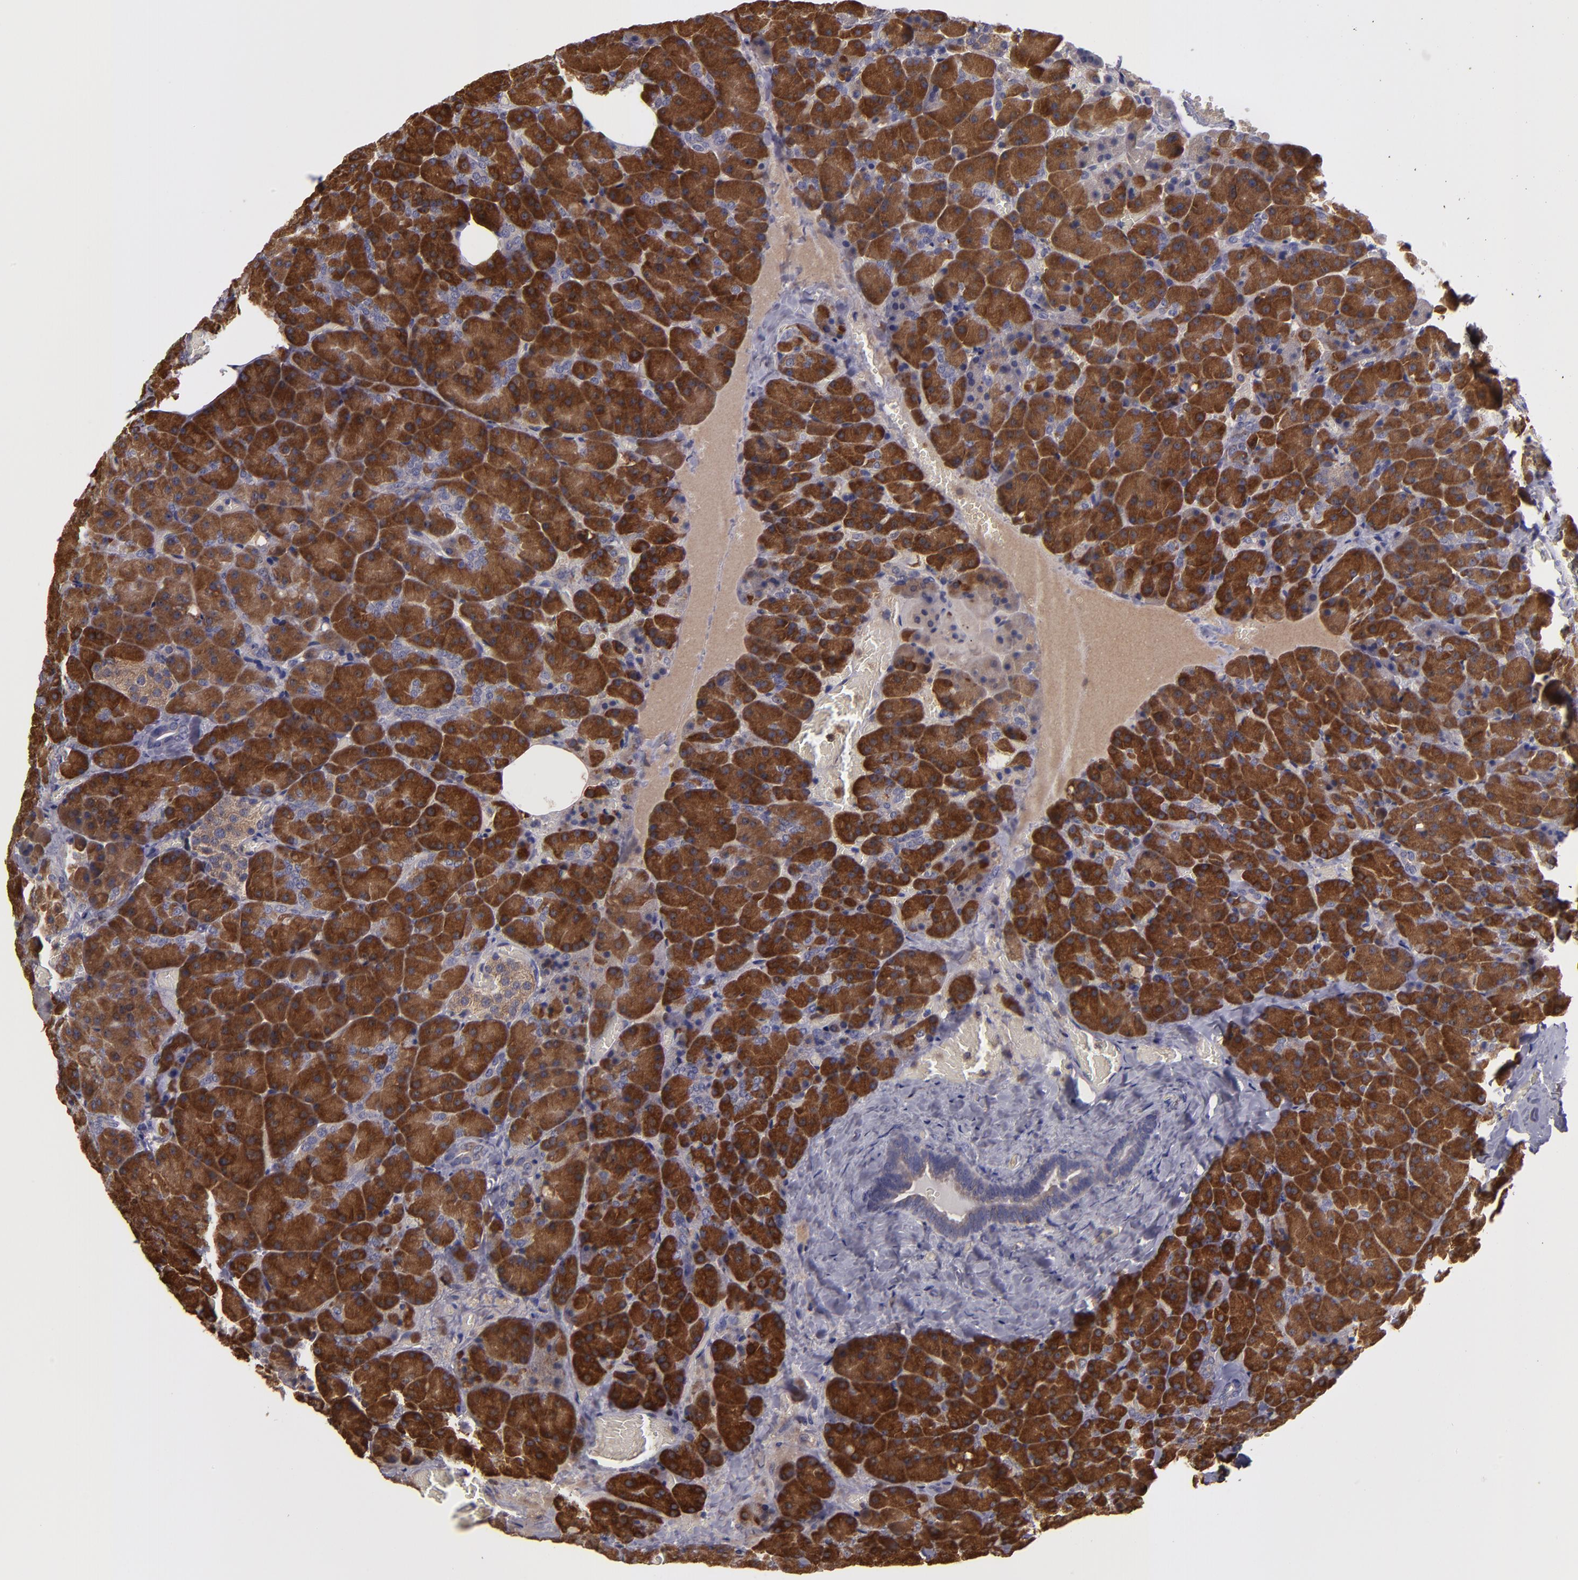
{"staining": {"intensity": "strong", "quantity": ">75%", "location": "cytoplasmic/membranous"}, "tissue": "carcinoid", "cell_type": "Tumor cells", "image_type": "cancer", "snomed": [{"axis": "morphology", "description": "Normal tissue, NOS"}, {"axis": "morphology", "description": "Carcinoid, malignant, NOS"}, {"axis": "topography", "description": "Pancreas"}], "caption": "Carcinoid stained for a protein (brown) displays strong cytoplasmic/membranous positive expression in about >75% of tumor cells.", "gene": "CARS1", "patient": {"sex": "female", "age": 35}}